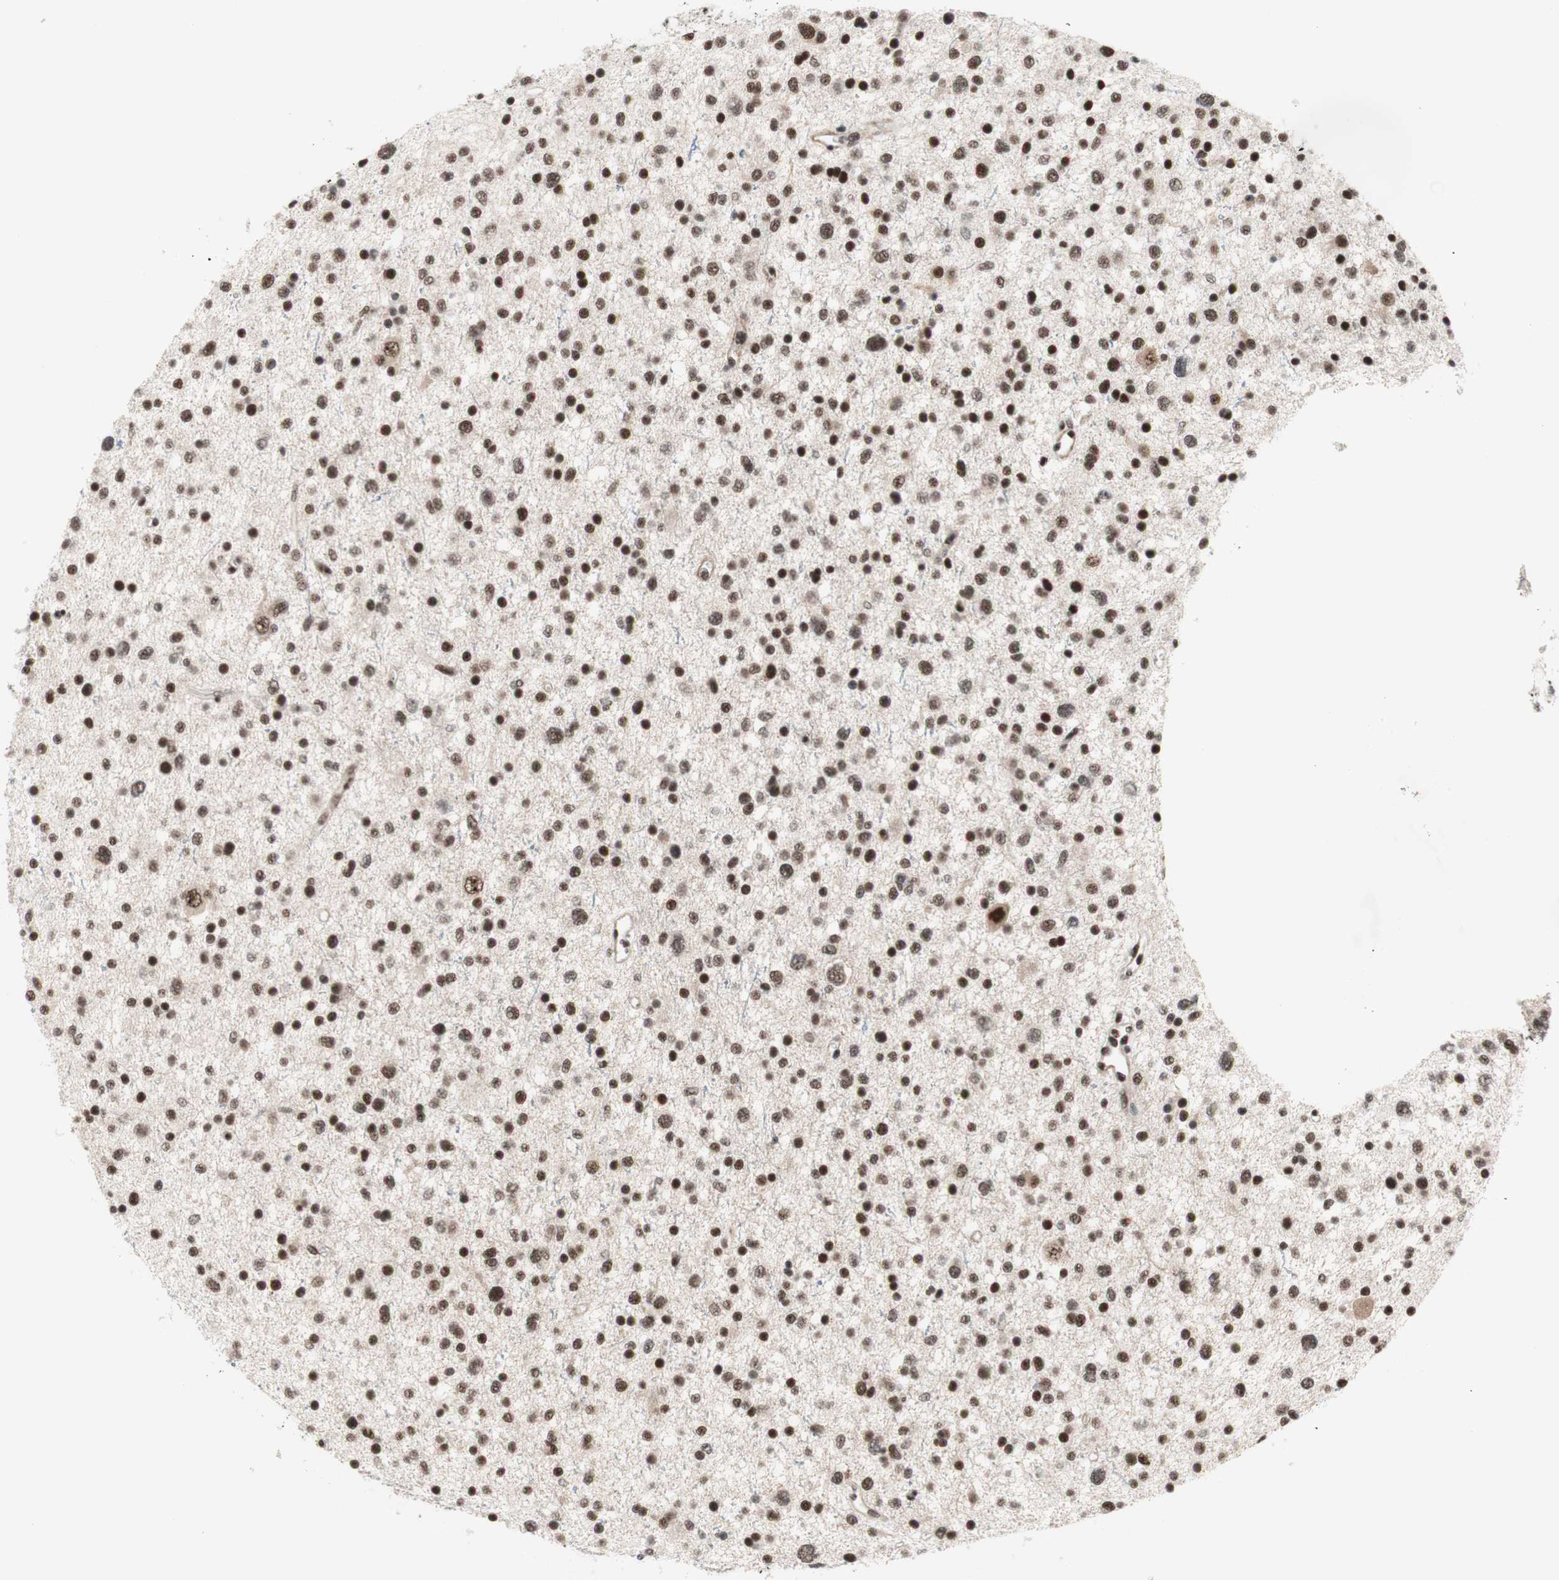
{"staining": {"intensity": "strong", "quantity": ">75%", "location": "nuclear"}, "tissue": "glioma", "cell_type": "Tumor cells", "image_type": "cancer", "snomed": [{"axis": "morphology", "description": "Glioma, malignant, Low grade"}, {"axis": "topography", "description": "Brain"}], "caption": "Human malignant glioma (low-grade) stained with a protein marker demonstrates strong staining in tumor cells.", "gene": "PRPF19", "patient": {"sex": "female", "age": 37}}